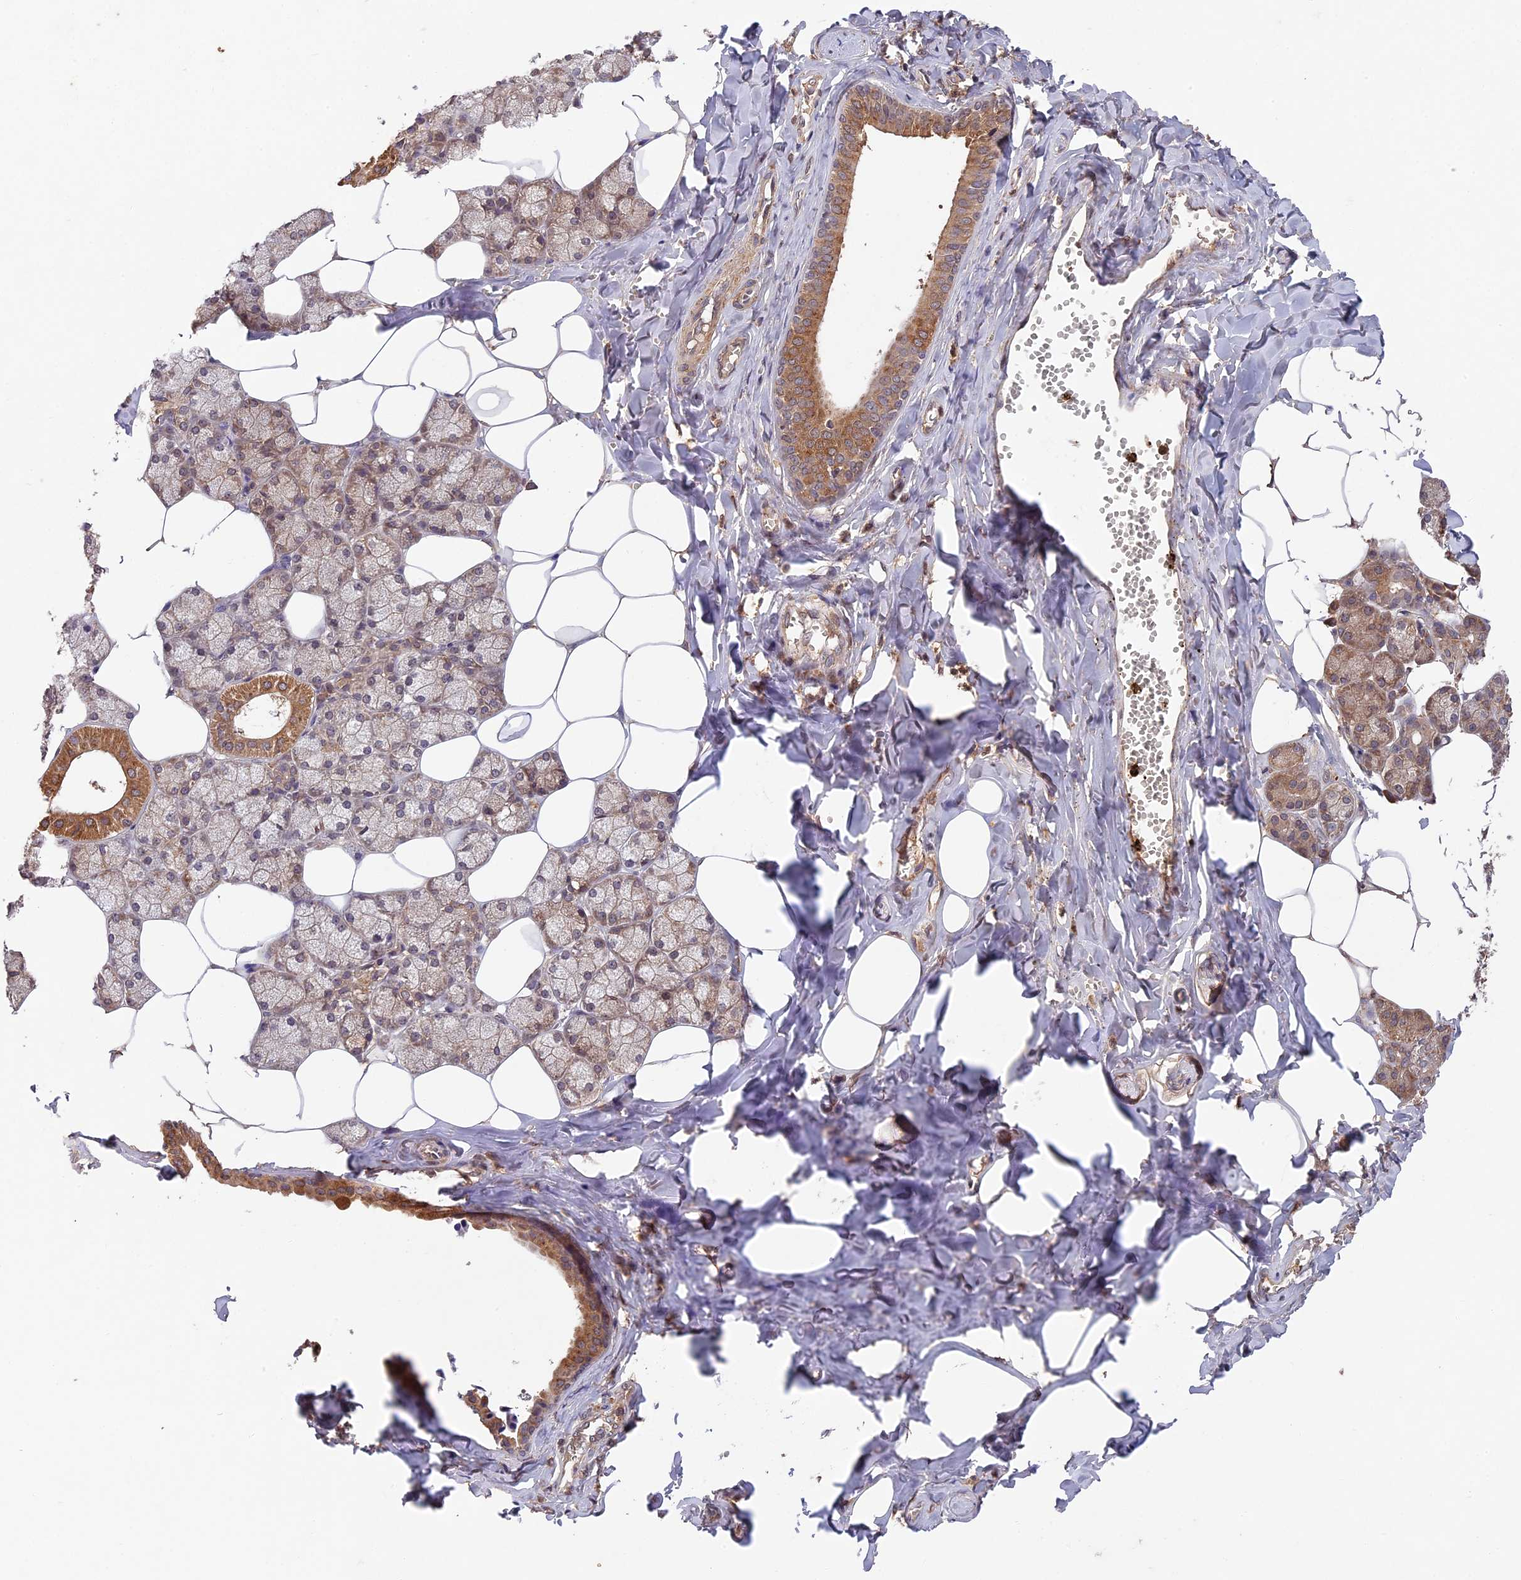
{"staining": {"intensity": "moderate", "quantity": ">75%", "location": "cytoplasmic/membranous"}, "tissue": "salivary gland", "cell_type": "Glandular cells", "image_type": "normal", "snomed": [{"axis": "morphology", "description": "Normal tissue, NOS"}, {"axis": "topography", "description": "Salivary gland"}], "caption": "The histopathology image reveals staining of normal salivary gland, revealing moderate cytoplasmic/membranous protein positivity (brown color) within glandular cells.", "gene": "CHAC1", "patient": {"sex": "male", "age": 62}}